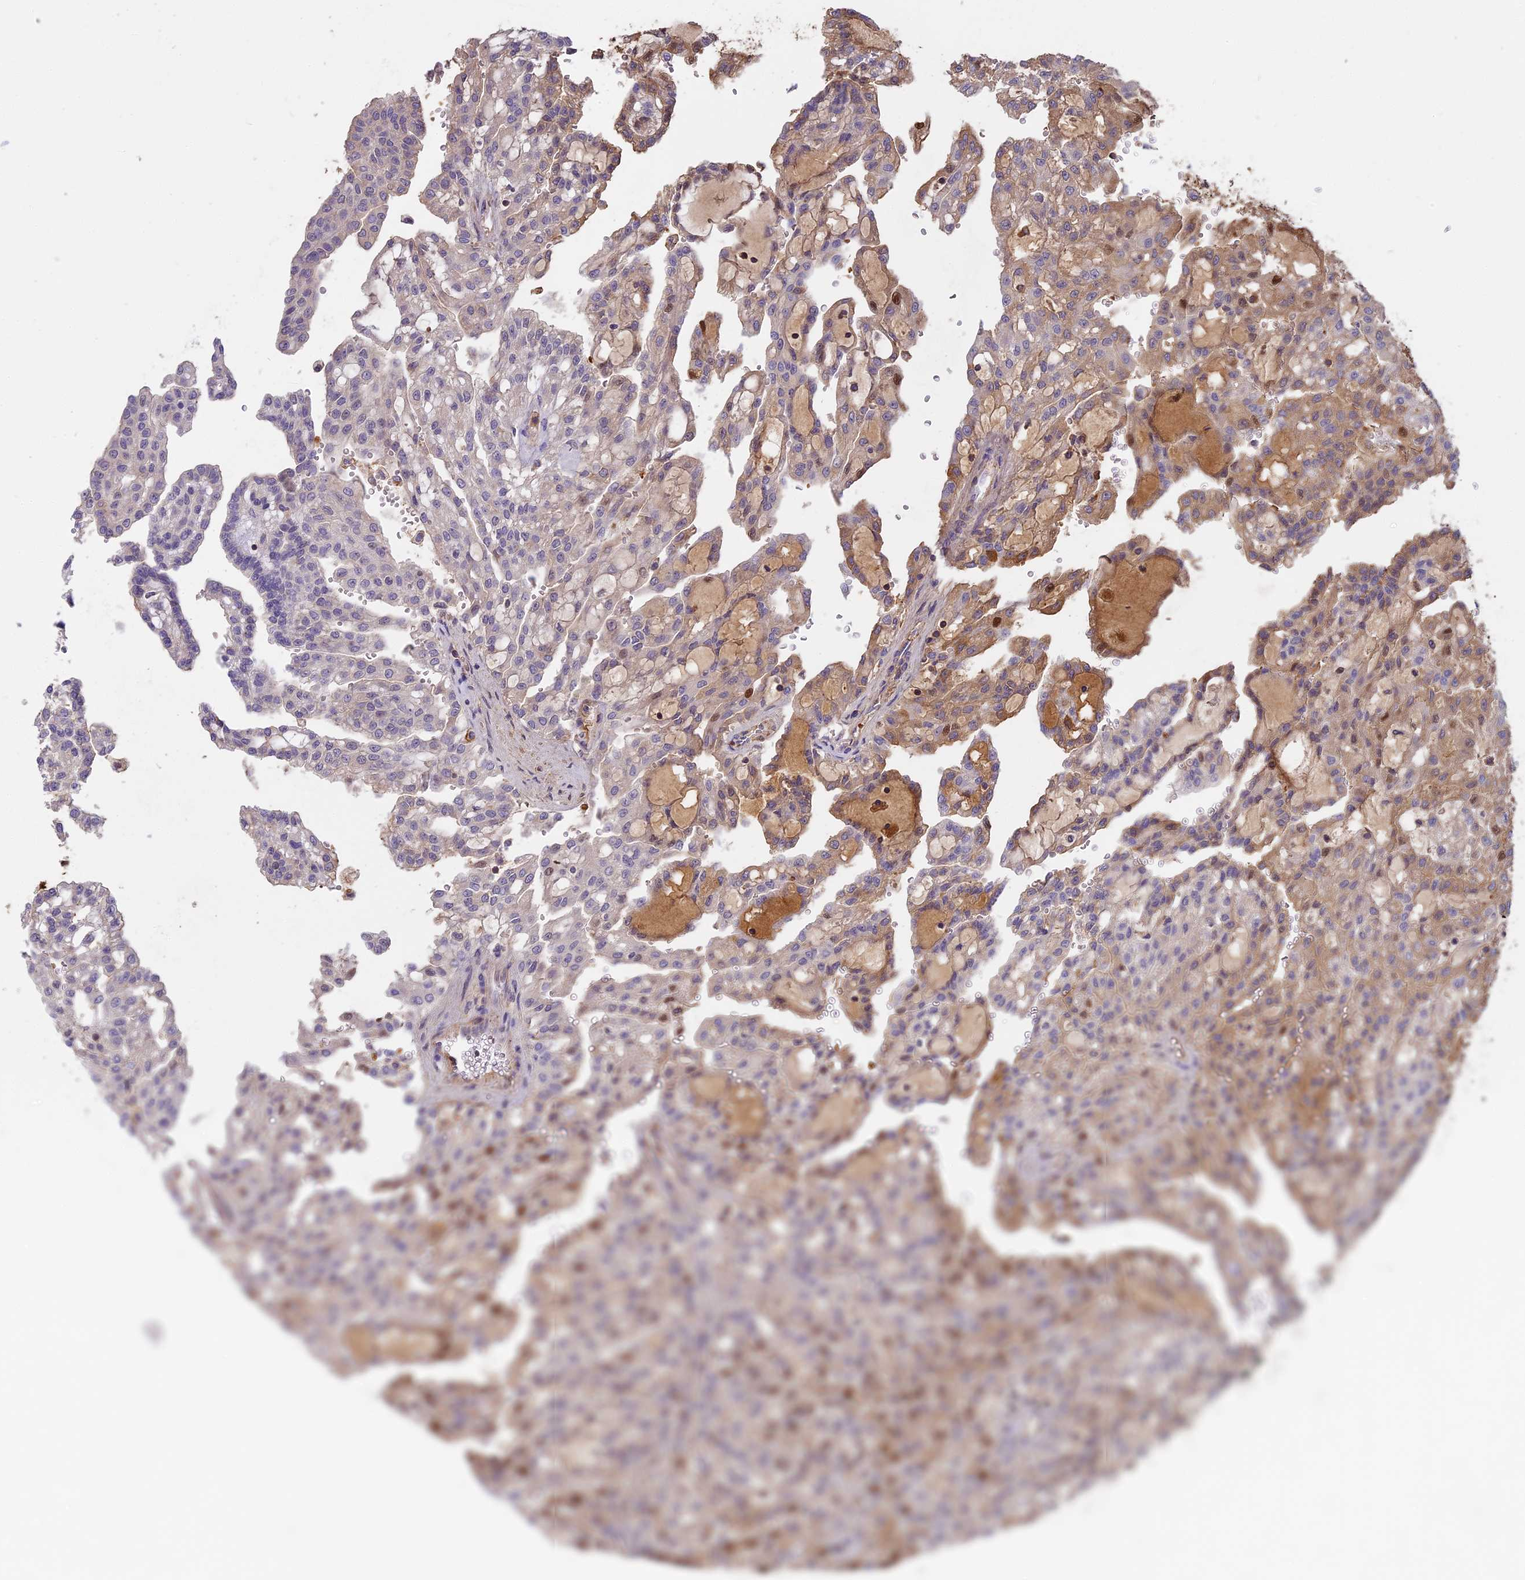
{"staining": {"intensity": "weak", "quantity": "<25%", "location": "cytoplasmic/membranous,nuclear"}, "tissue": "renal cancer", "cell_type": "Tumor cells", "image_type": "cancer", "snomed": [{"axis": "morphology", "description": "Adenocarcinoma, NOS"}, {"axis": "topography", "description": "Kidney"}], "caption": "Immunohistochemical staining of renal cancer demonstrates no significant staining in tumor cells. (Brightfield microscopy of DAB (3,3'-diaminobenzidine) immunohistochemistry (IHC) at high magnification).", "gene": "CFAP119", "patient": {"sex": "male", "age": 63}}